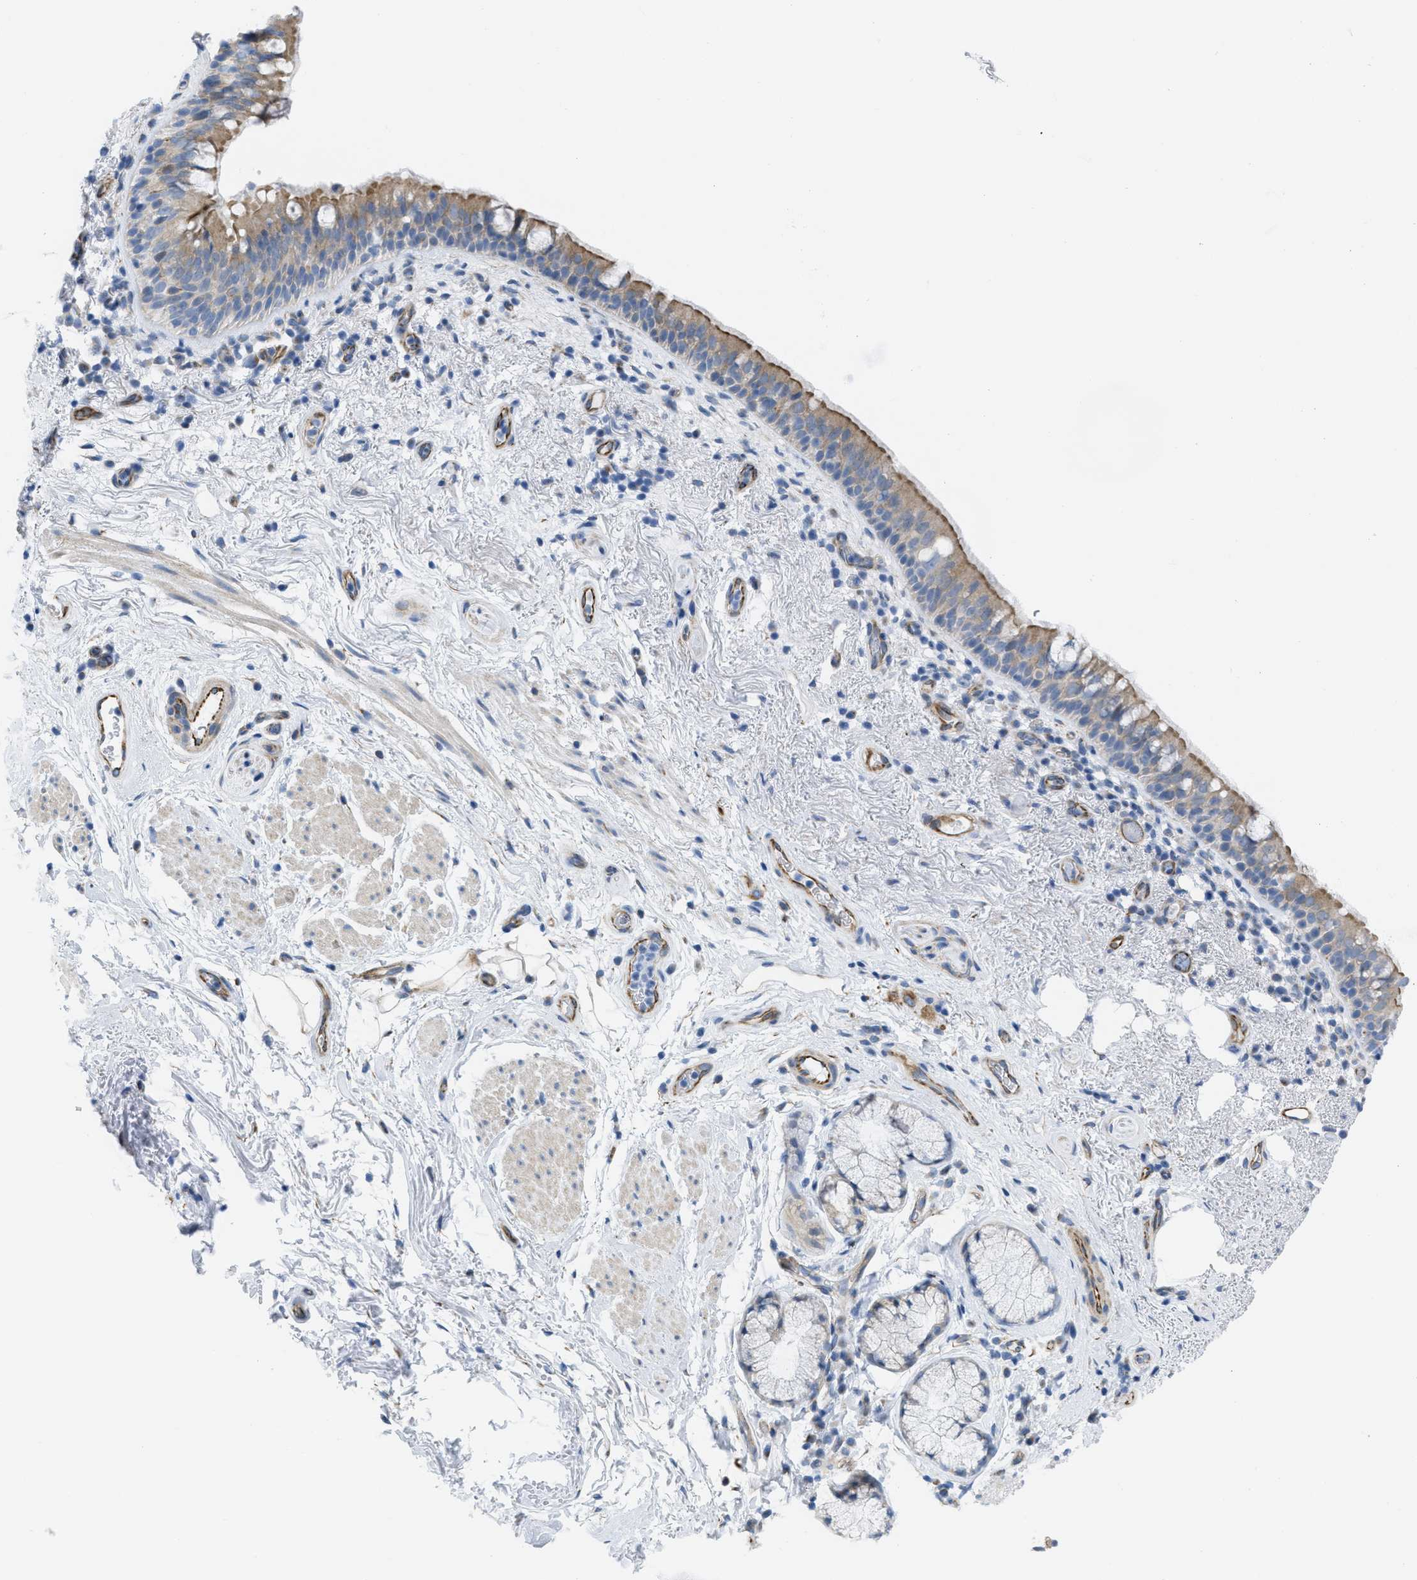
{"staining": {"intensity": "moderate", "quantity": "<25%", "location": "cytoplasmic/membranous"}, "tissue": "bronchus", "cell_type": "Respiratory epithelial cells", "image_type": "normal", "snomed": [{"axis": "morphology", "description": "Normal tissue, NOS"}, {"axis": "morphology", "description": "Inflammation, NOS"}, {"axis": "topography", "description": "Cartilage tissue"}, {"axis": "topography", "description": "Bronchus"}], "caption": "This histopathology image demonstrates IHC staining of benign human bronchus, with low moderate cytoplasmic/membranous staining in about <25% of respiratory epithelial cells.", "gene": "SLC12A1", "patient": {"sex": "male", "age": 77}}